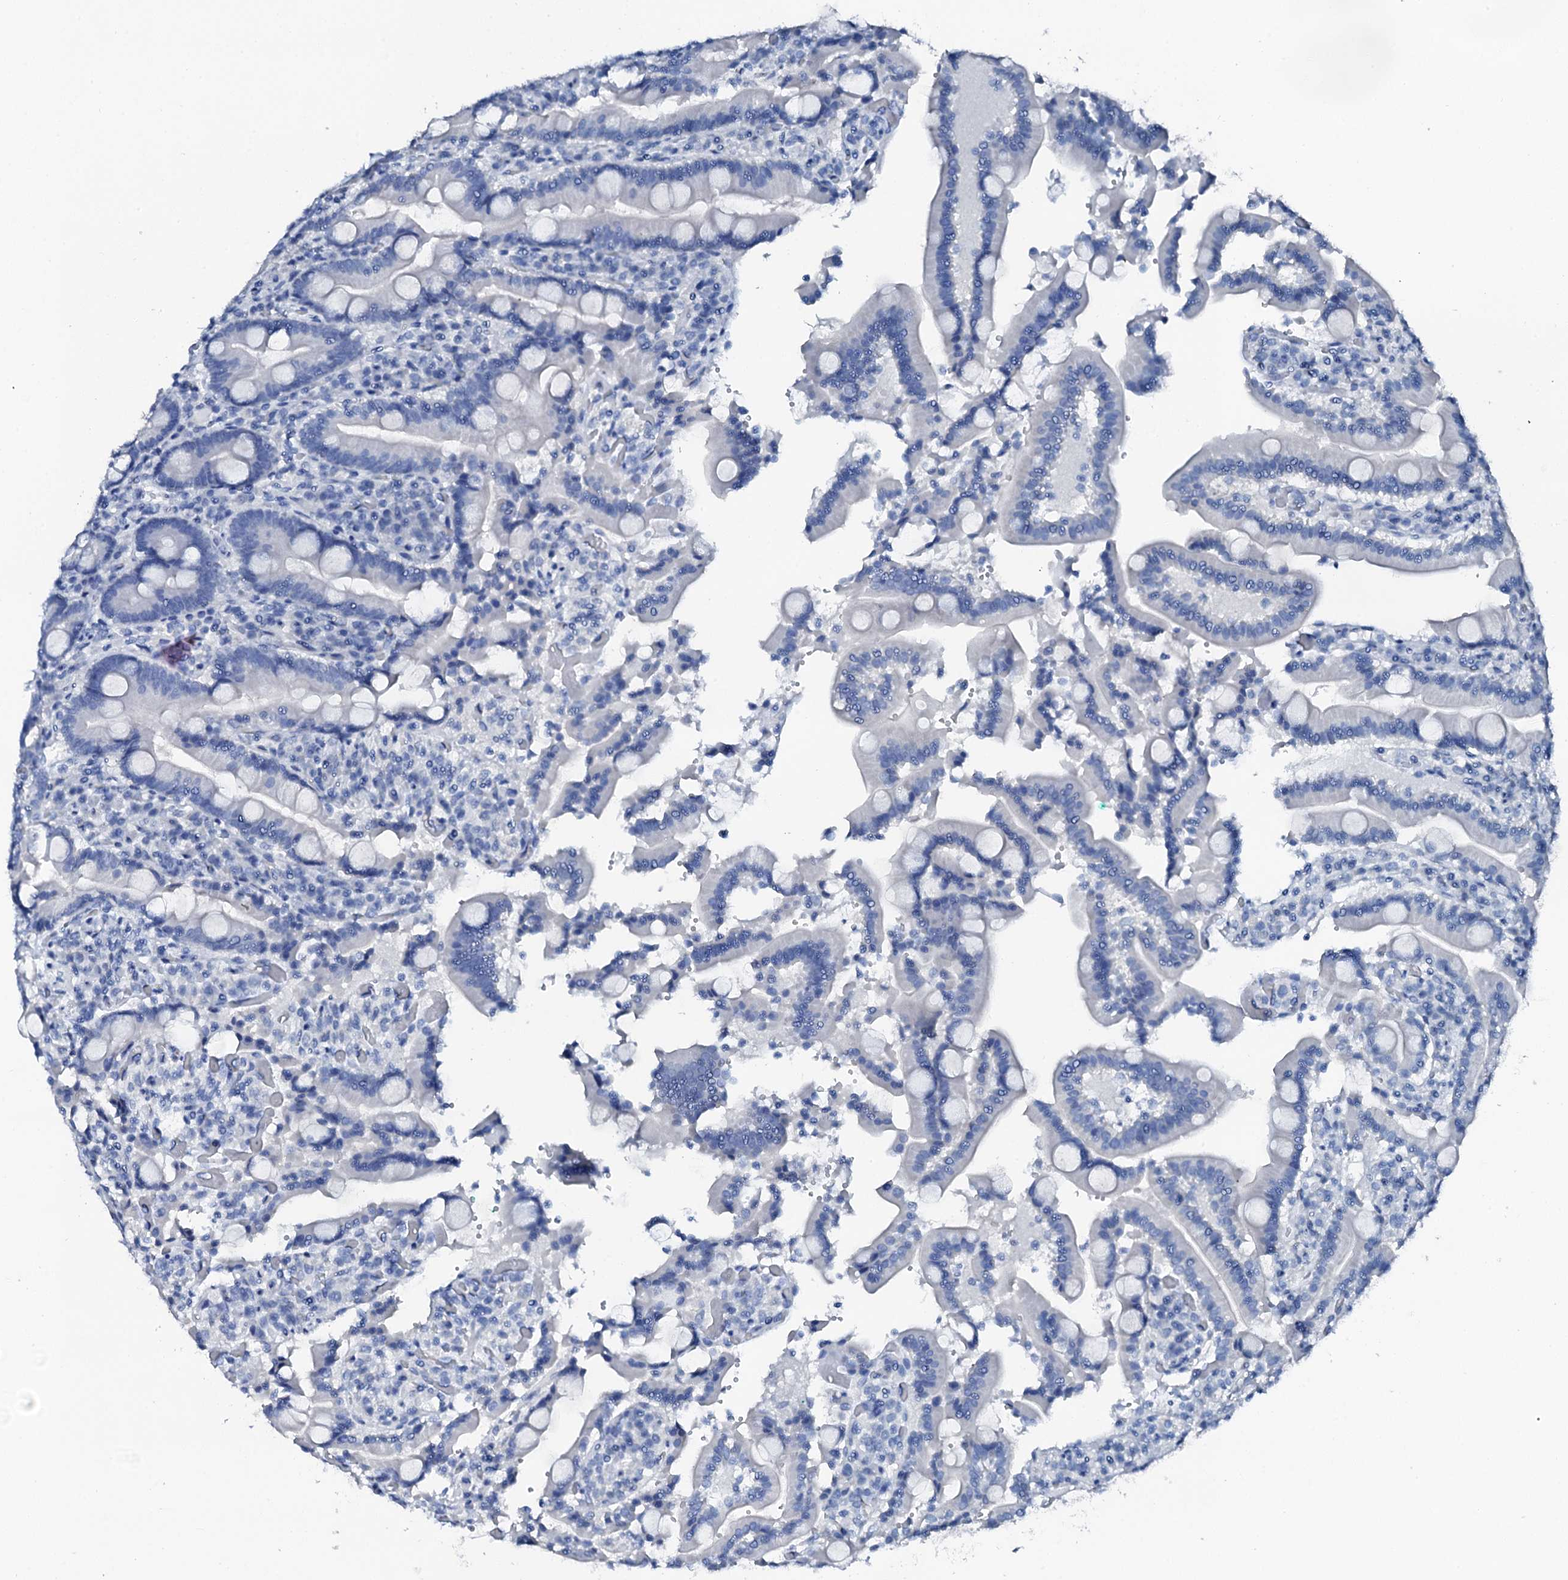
{"staining": {"intensity": "negative", "quantity": "none", "location": "none"}, "tissue": "duodenum", "cell_type": "Glandular cells", "image_type": "normal", "snomed": [{"axis": "morphology", "description": "Normal tissue, NOS"}, {"axis": "topography", "description": "Duodenum"}], "caption": "This is a image of IHC staining of unremarkable duodenum, which shows no expression in glandular cells.", "gene": "PTH", "patient": {"sex": "female", "age": 62}}